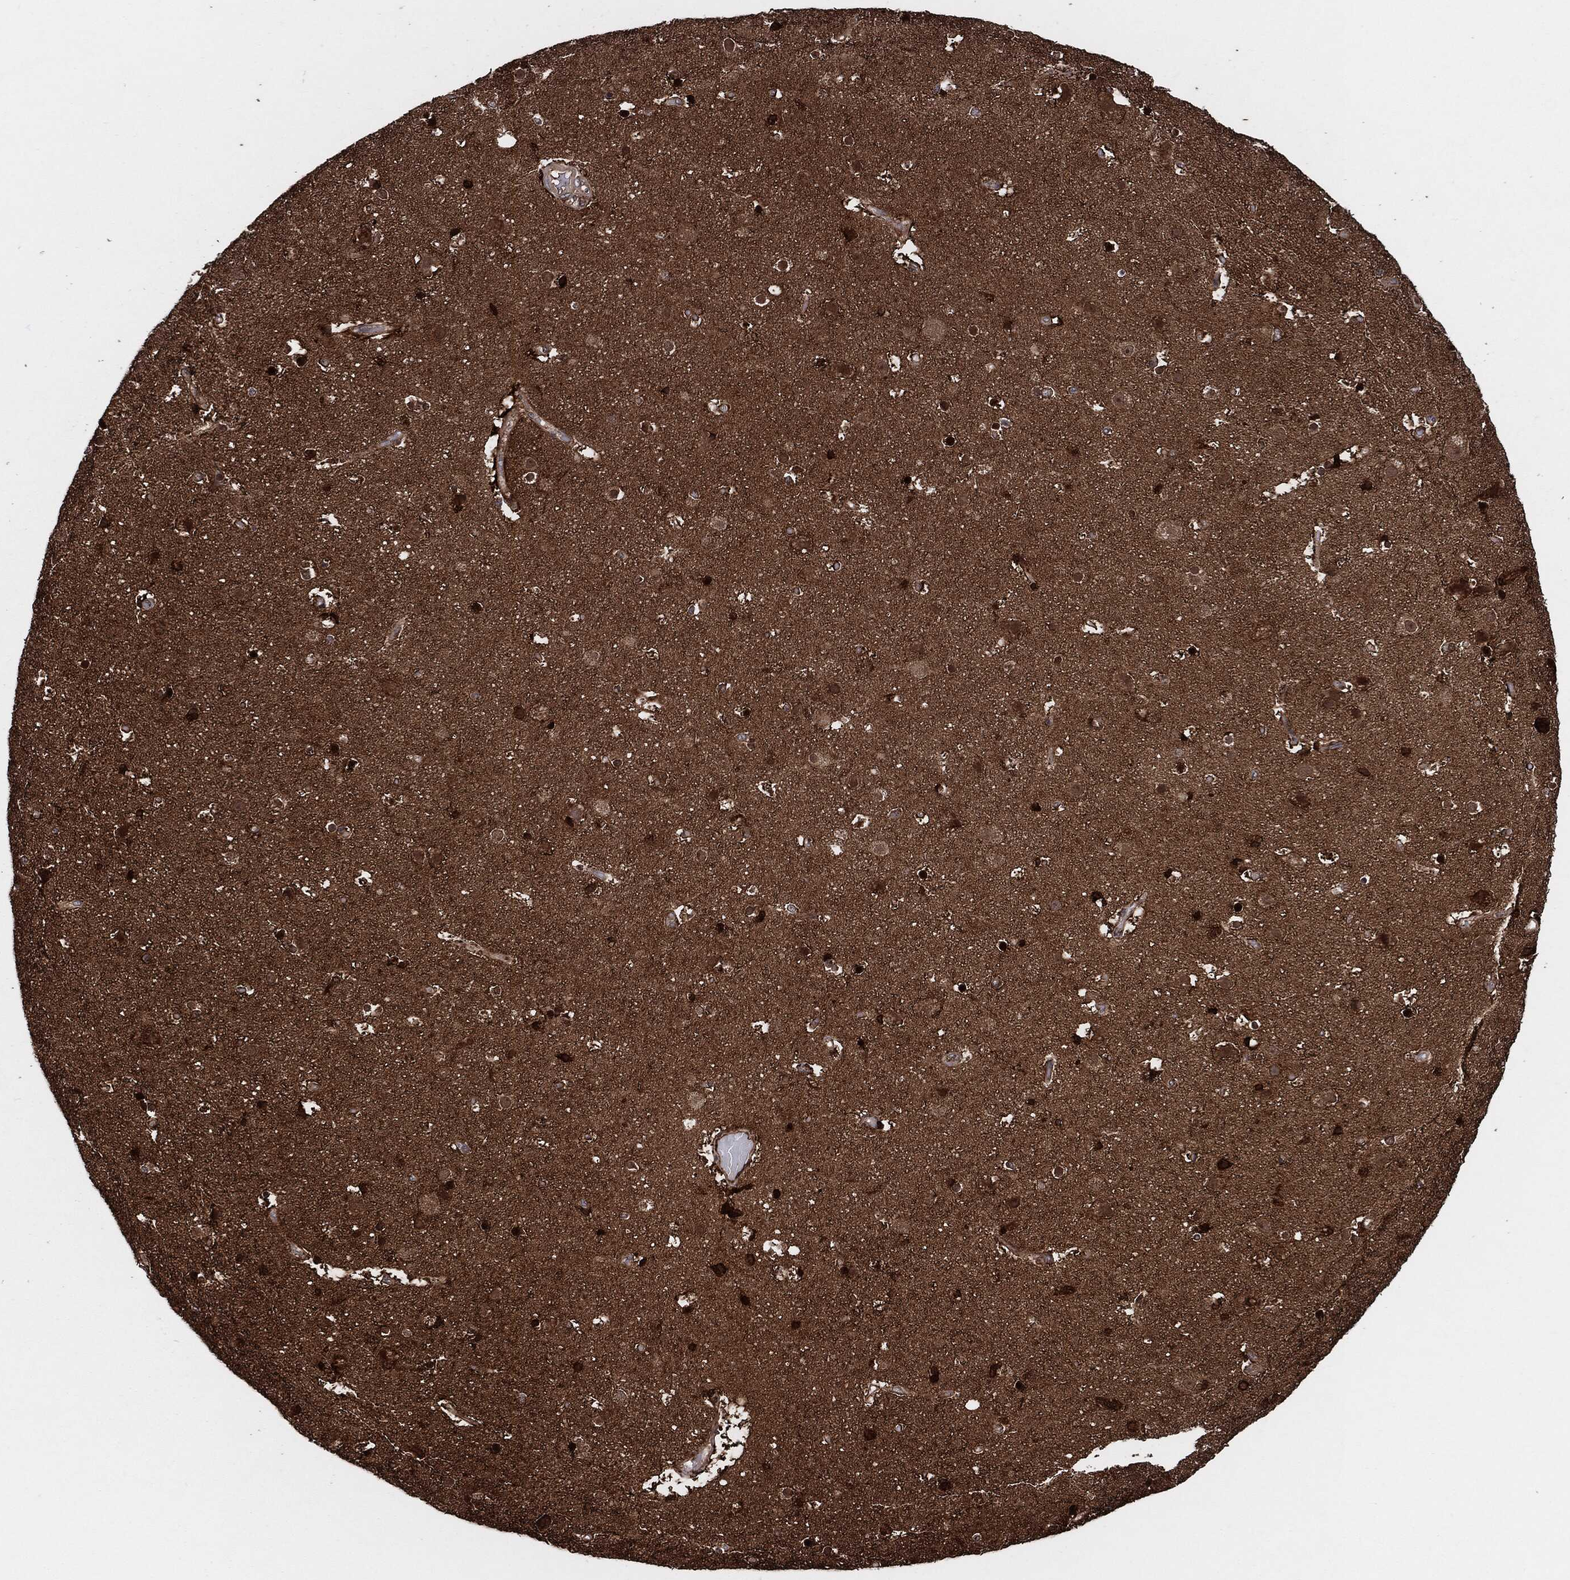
{"staining": {"intensity": "negative", "quantity": "none", "location": "none"}, "tissue": "cerebral cortex", "cell_type": "Endothelial cells", "image_type": "normal", "snomed": [{"axis": "morphology", "description": "Normal tissue, NOS"}, {"axis": "topography", "description": "Cerebral cortex"}], "caption": "IHC photomicrograph of unremarkable cerebral cortex: cerebral cortex stained with DAB shows no significant protein staining in endothelial cells.", "gene": "BCAR1", "patient": {"sex": "female", "age": 52}}